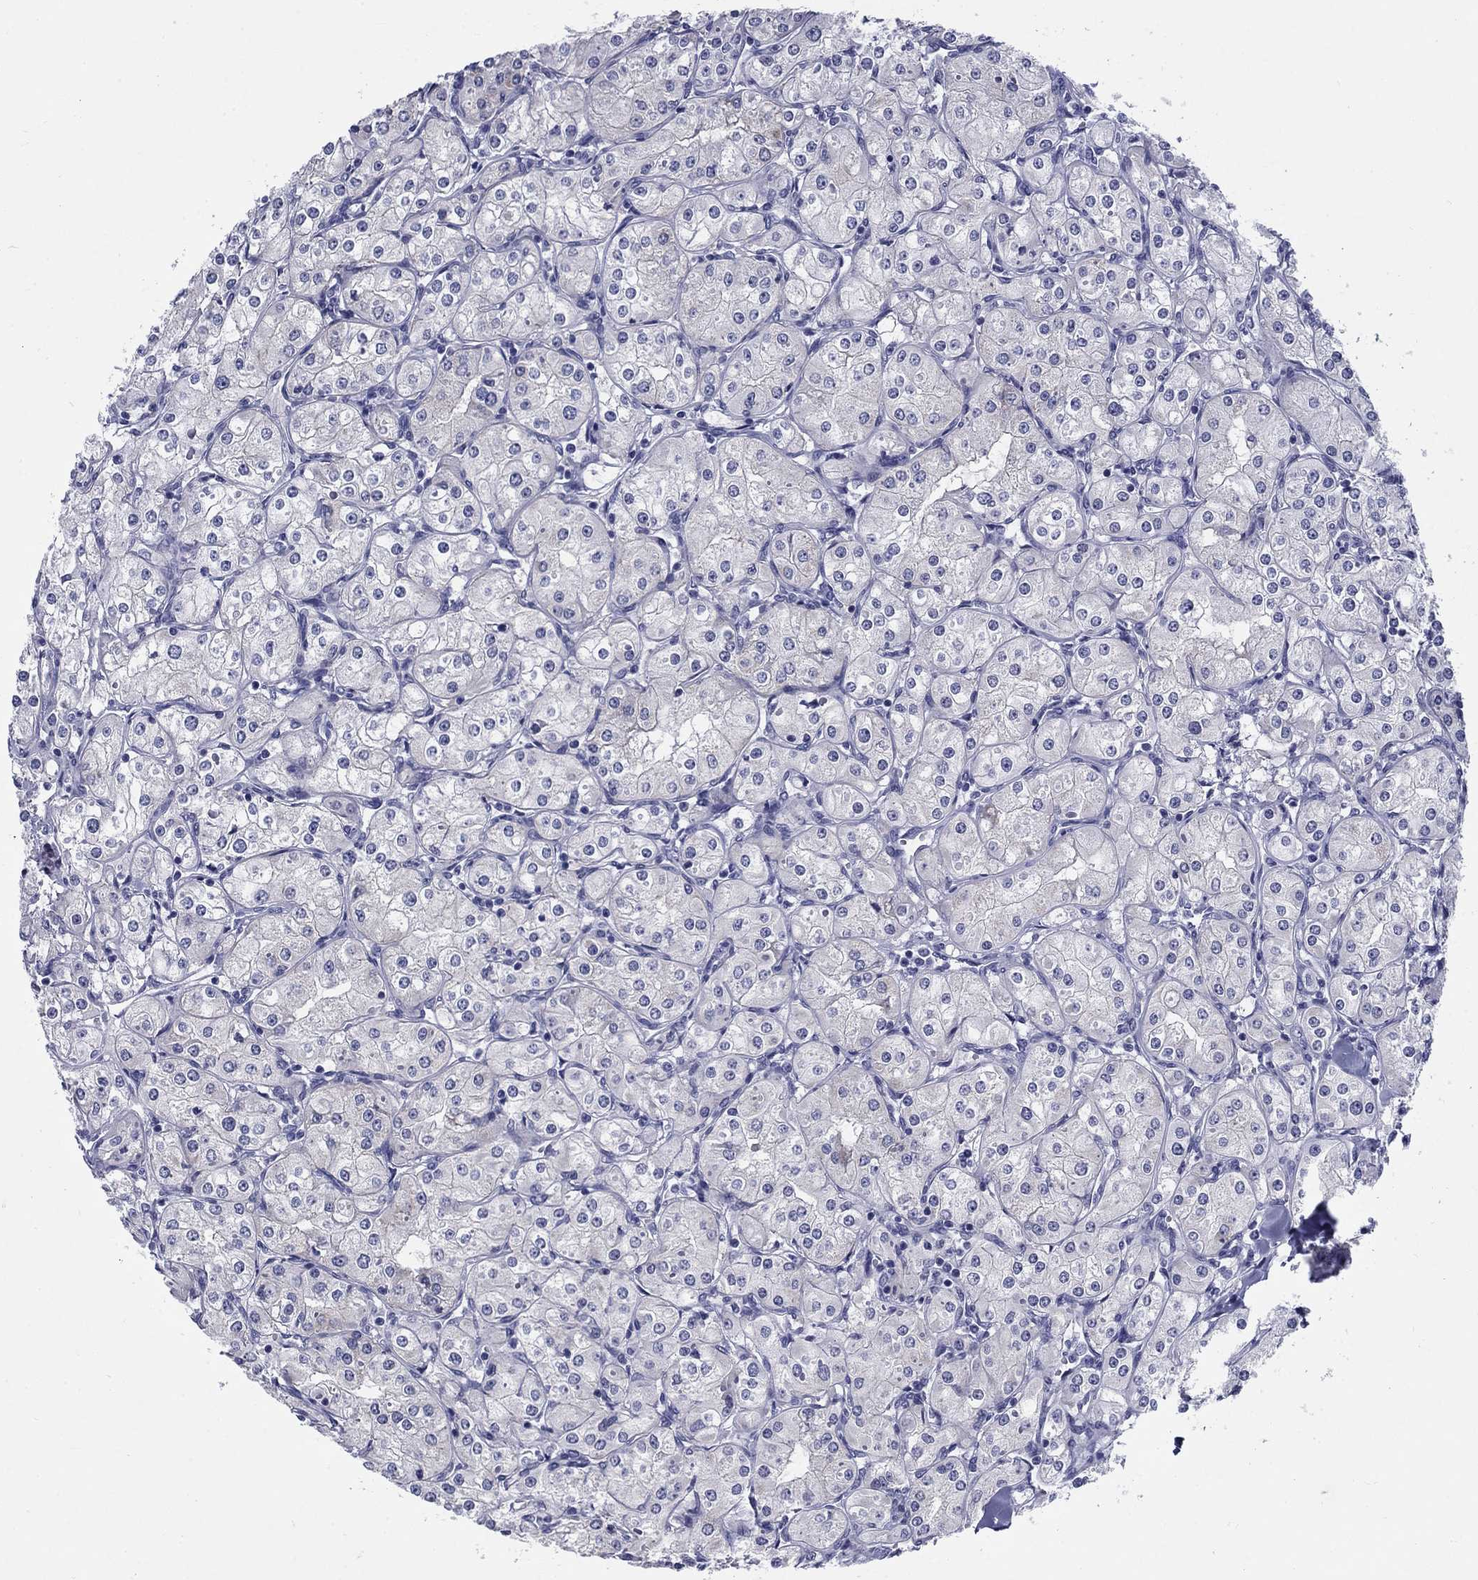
{"staining": {"intensity": "moderate", "quantity": "<25%", "location": "cytoplasmic/membranous"}, "tissue": "renal cancer", "cell_type": "Tumor cells", "image_type": "cancer", "snomed": [{"axis": "morphology", "description": "Adenocarcinoma, NOS"}, {"axis": "topography", "description": "Kidney"}], "caption": "Renal adenocarcinoma was stained to show a protein in brown. There is low levels of moderate cytoplasmic/membranous staining in approximately <25% of tumor cells.", "gene": "C4orf19", "patient": {"sex": "male", "age": 77}}